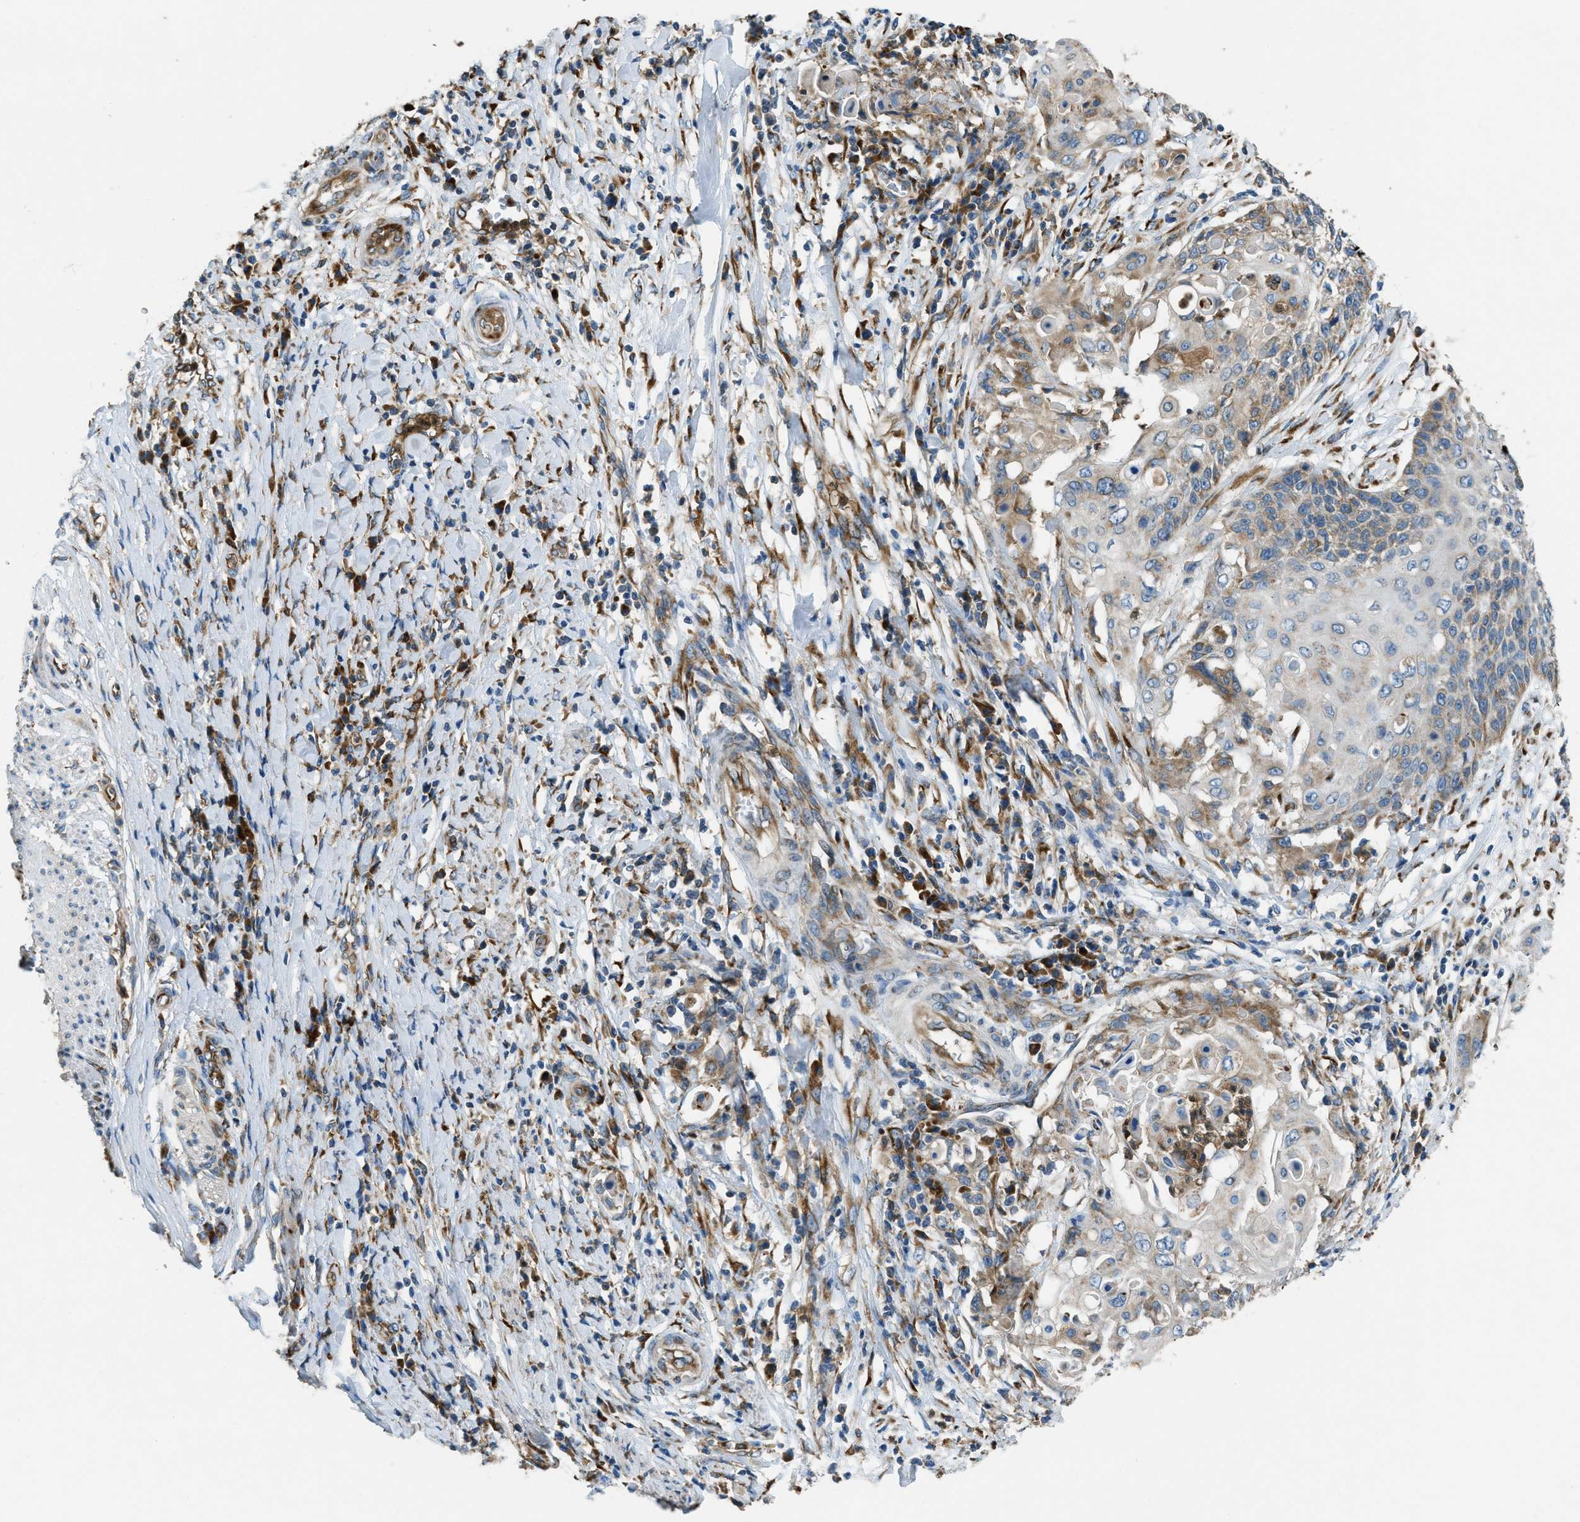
{"staining": {"intensity": "moderate", "quantity": "<25%", "location": "cytoplasmic/membranous"}, "tissue": "cervical cancer", "cell_type": "Tumor cells", "image_type": "cancer", "snomed": [{"axis": "morphology", "description": "Squamous cell carcinoma, NOS"}, {"axis": "topography", "description": "Cervix"}], "caption": "An image showing moderate cytoplasmic/membranous expression in about <25% of tumor cells in cervical squamous cell carcinoma, as visualized by brown immunohistochemical staining.", "gene": "GIMAP8", "patient": {"sex": "female", "age": 39}}